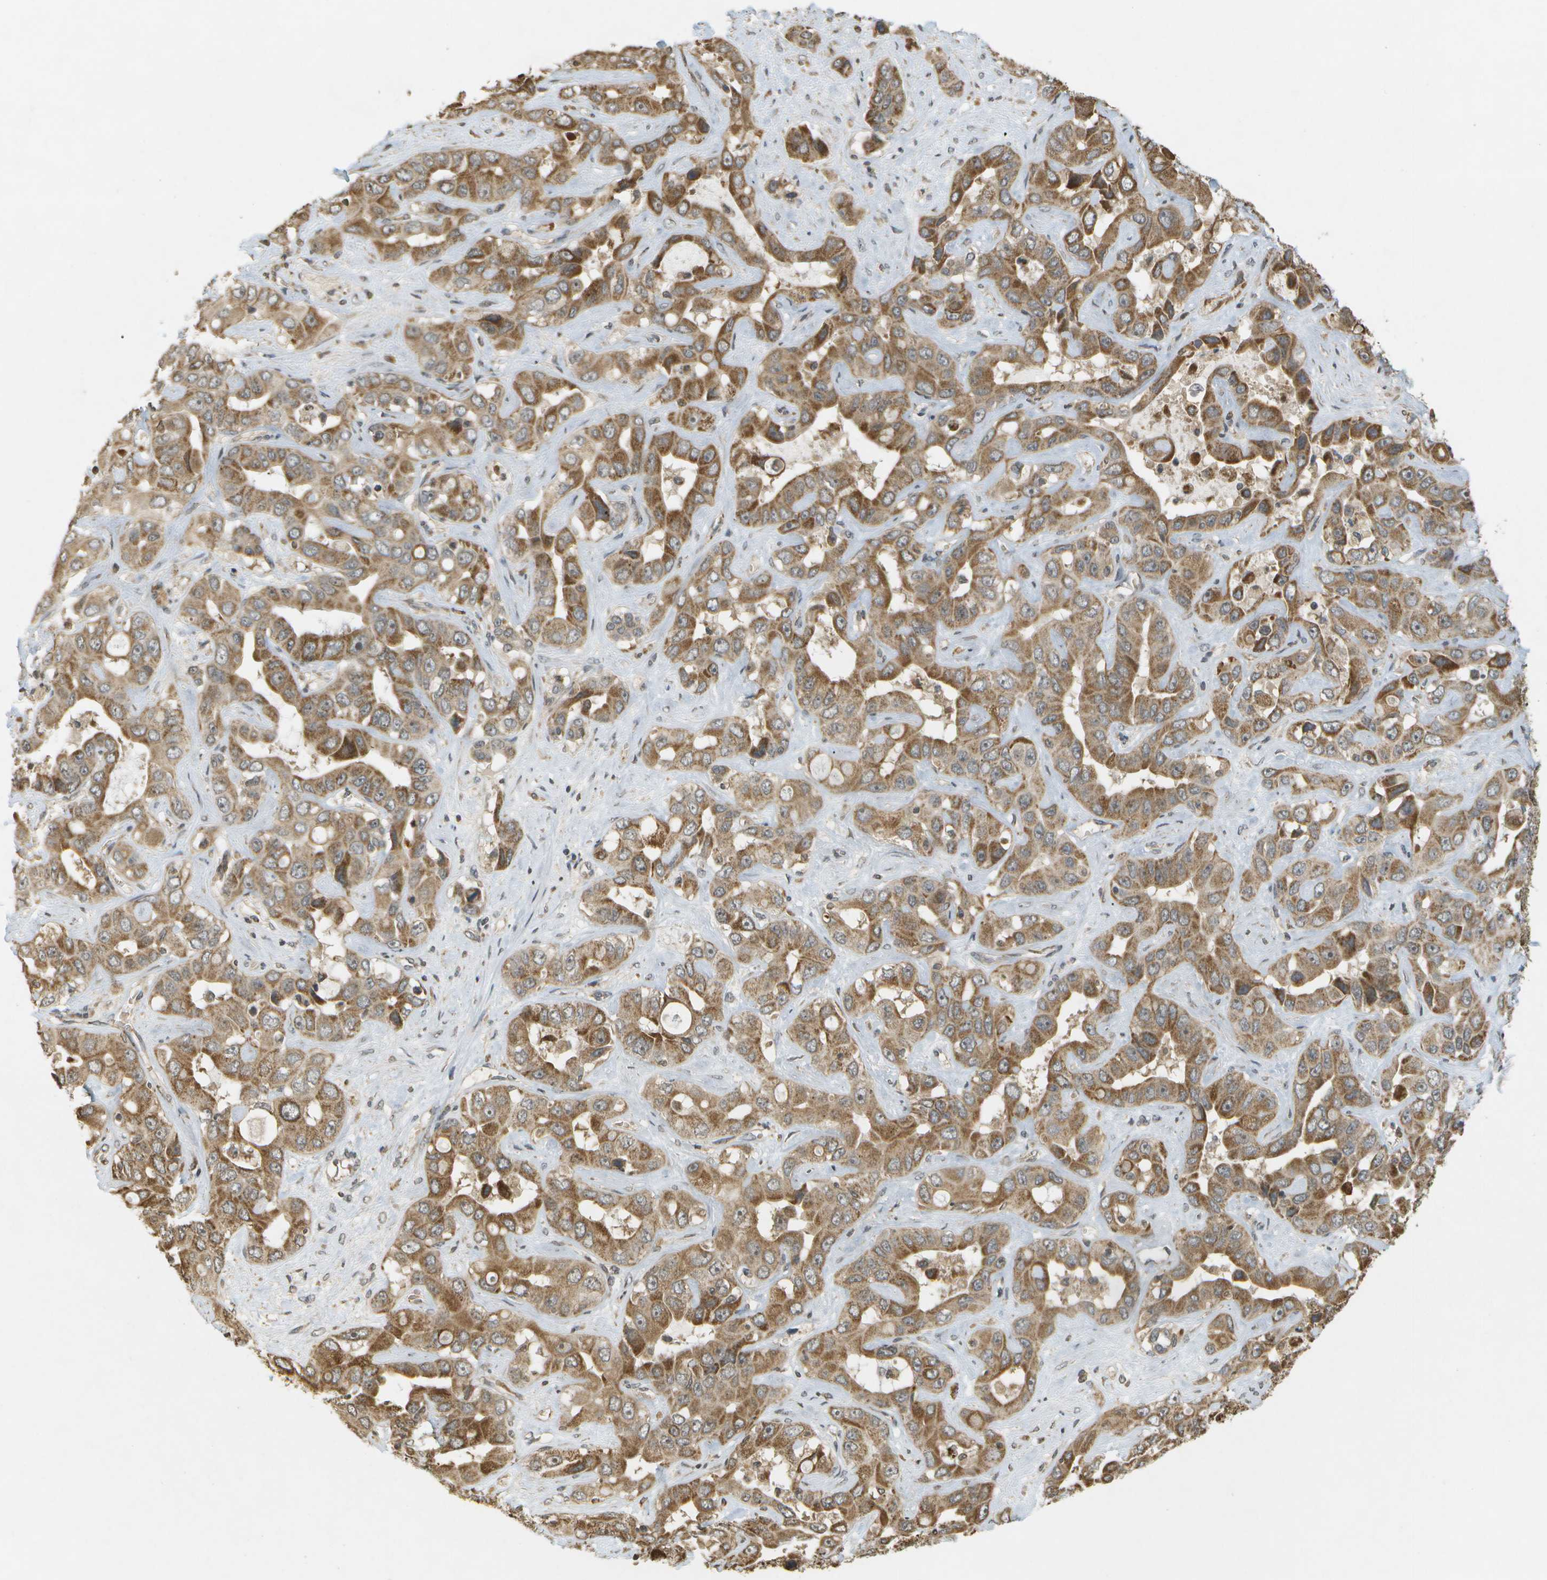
{"staining": {"intensity": "moderate", "quantity": ">75%", "location": "cytoplasmic/membranous"}, "tissue": "liver cancer", "cell_type": "Tumor cells", "image_type": "cancer", "snomed": [{"axis": "morphology", "description": "Cholangiocarcinoma"}, {"axis": "topography", "description": "Liver"}], "caption": "Tumor cells display medium levels of moderate cytoplasmic/membranous positivity in approximately >75% of cells in human liver cancer (cholangiocarcinoma).", "gene": "RAB21", "patient": {"sex": "female", "age": 52}}